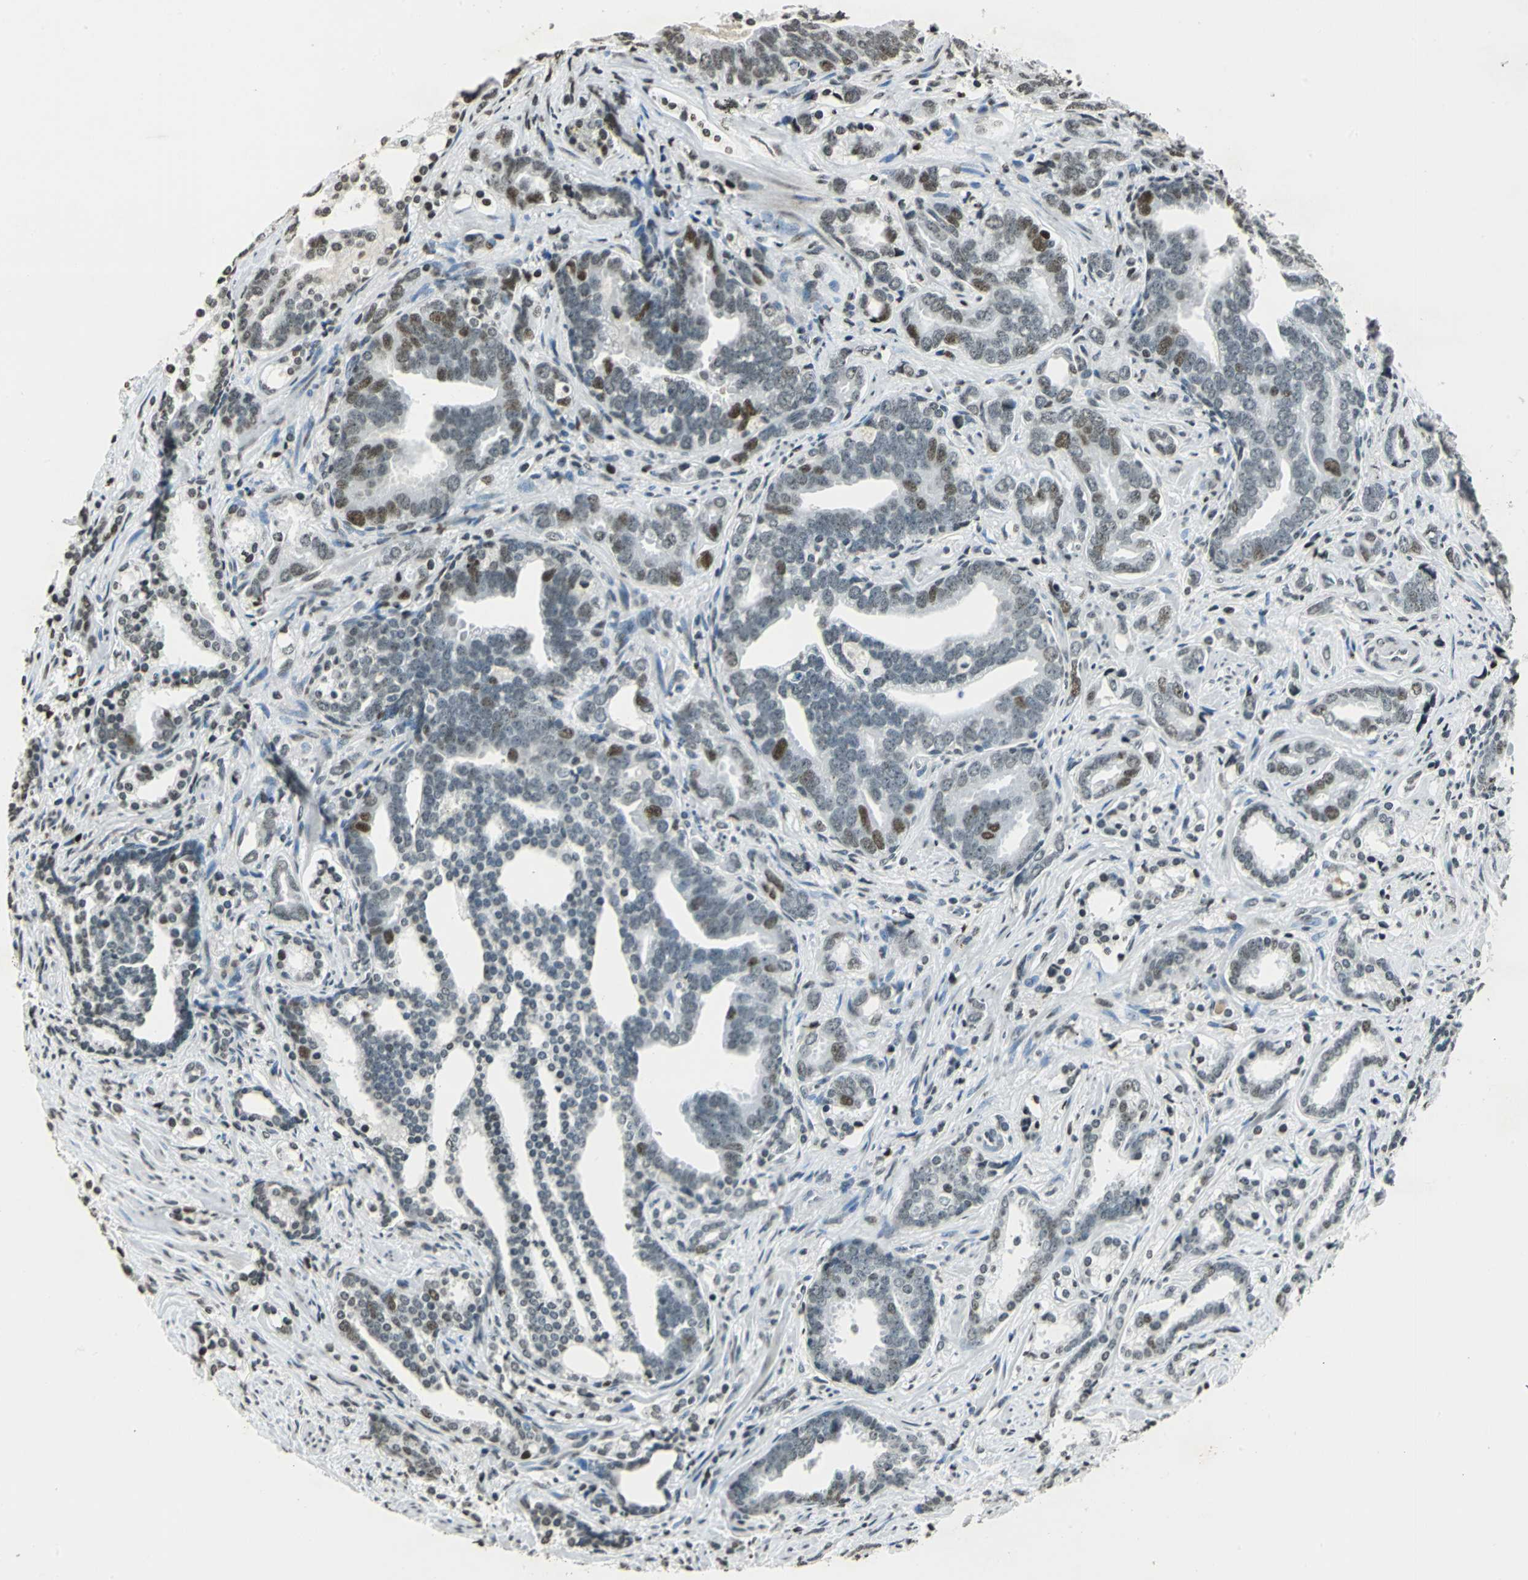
{"staining": {"intensity": "moderate", "quantity": "<25%", "location": "nuclear"}, "tissue": "prostate cancer", "cell_type": "Tumor cells", "image_type": "cancer", "snomed": [{"axis": "morphology", "description": "Adenocarcinoma, Medium grade"}, {"axis": "topography", "description": "Prostate"}], "caption": "This micrograph reveals prostate adenocarcinoma (medium-grade) stained with IHC to label a protein in brown. The nuclear of tumor cells show moderate positivity for the protein. Nuclei are counter-stained blue.", "gene": "MCM4", "patient": {"sex": "male", "age": 67}}